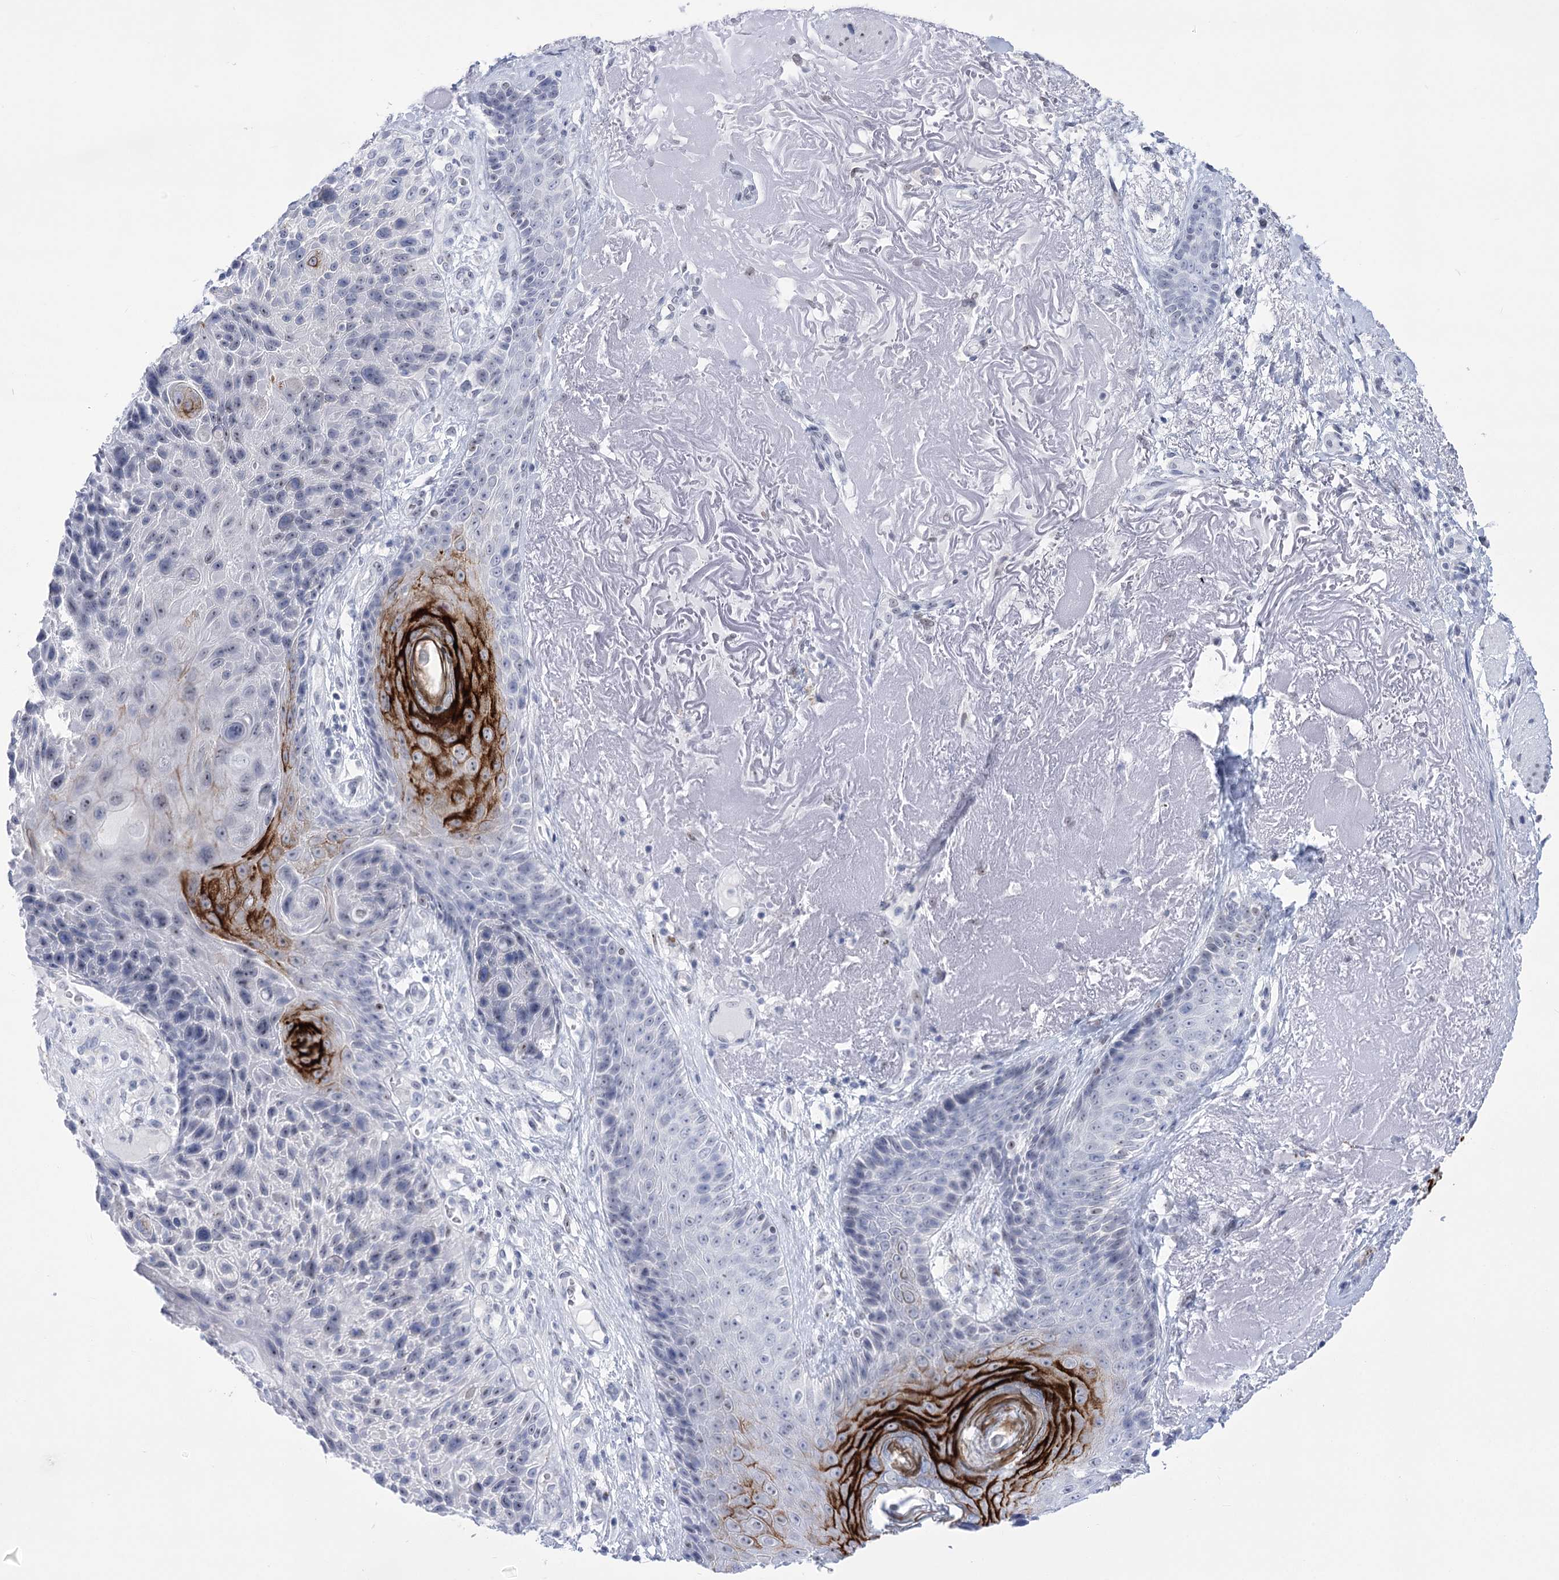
{"staining": {"intensity": "negative", "quantity": "none", "location": "none"}, "tissue": "skin cancer", "cell_type": "Tumor cells", "image_type": "cancer", "snomed": [{"axis": "morphology", "description": "Squamous cell carcinoma, NOS"}, {"axis": "topography", "description": "Skin"}], "caption": "DAB immunohistochemical staining of squamous cell carcinoma (skin) displays no significant positivity in tumor cells.", "gene": "HORMAD1", "patient": {"sex": "female", "age": 88}}